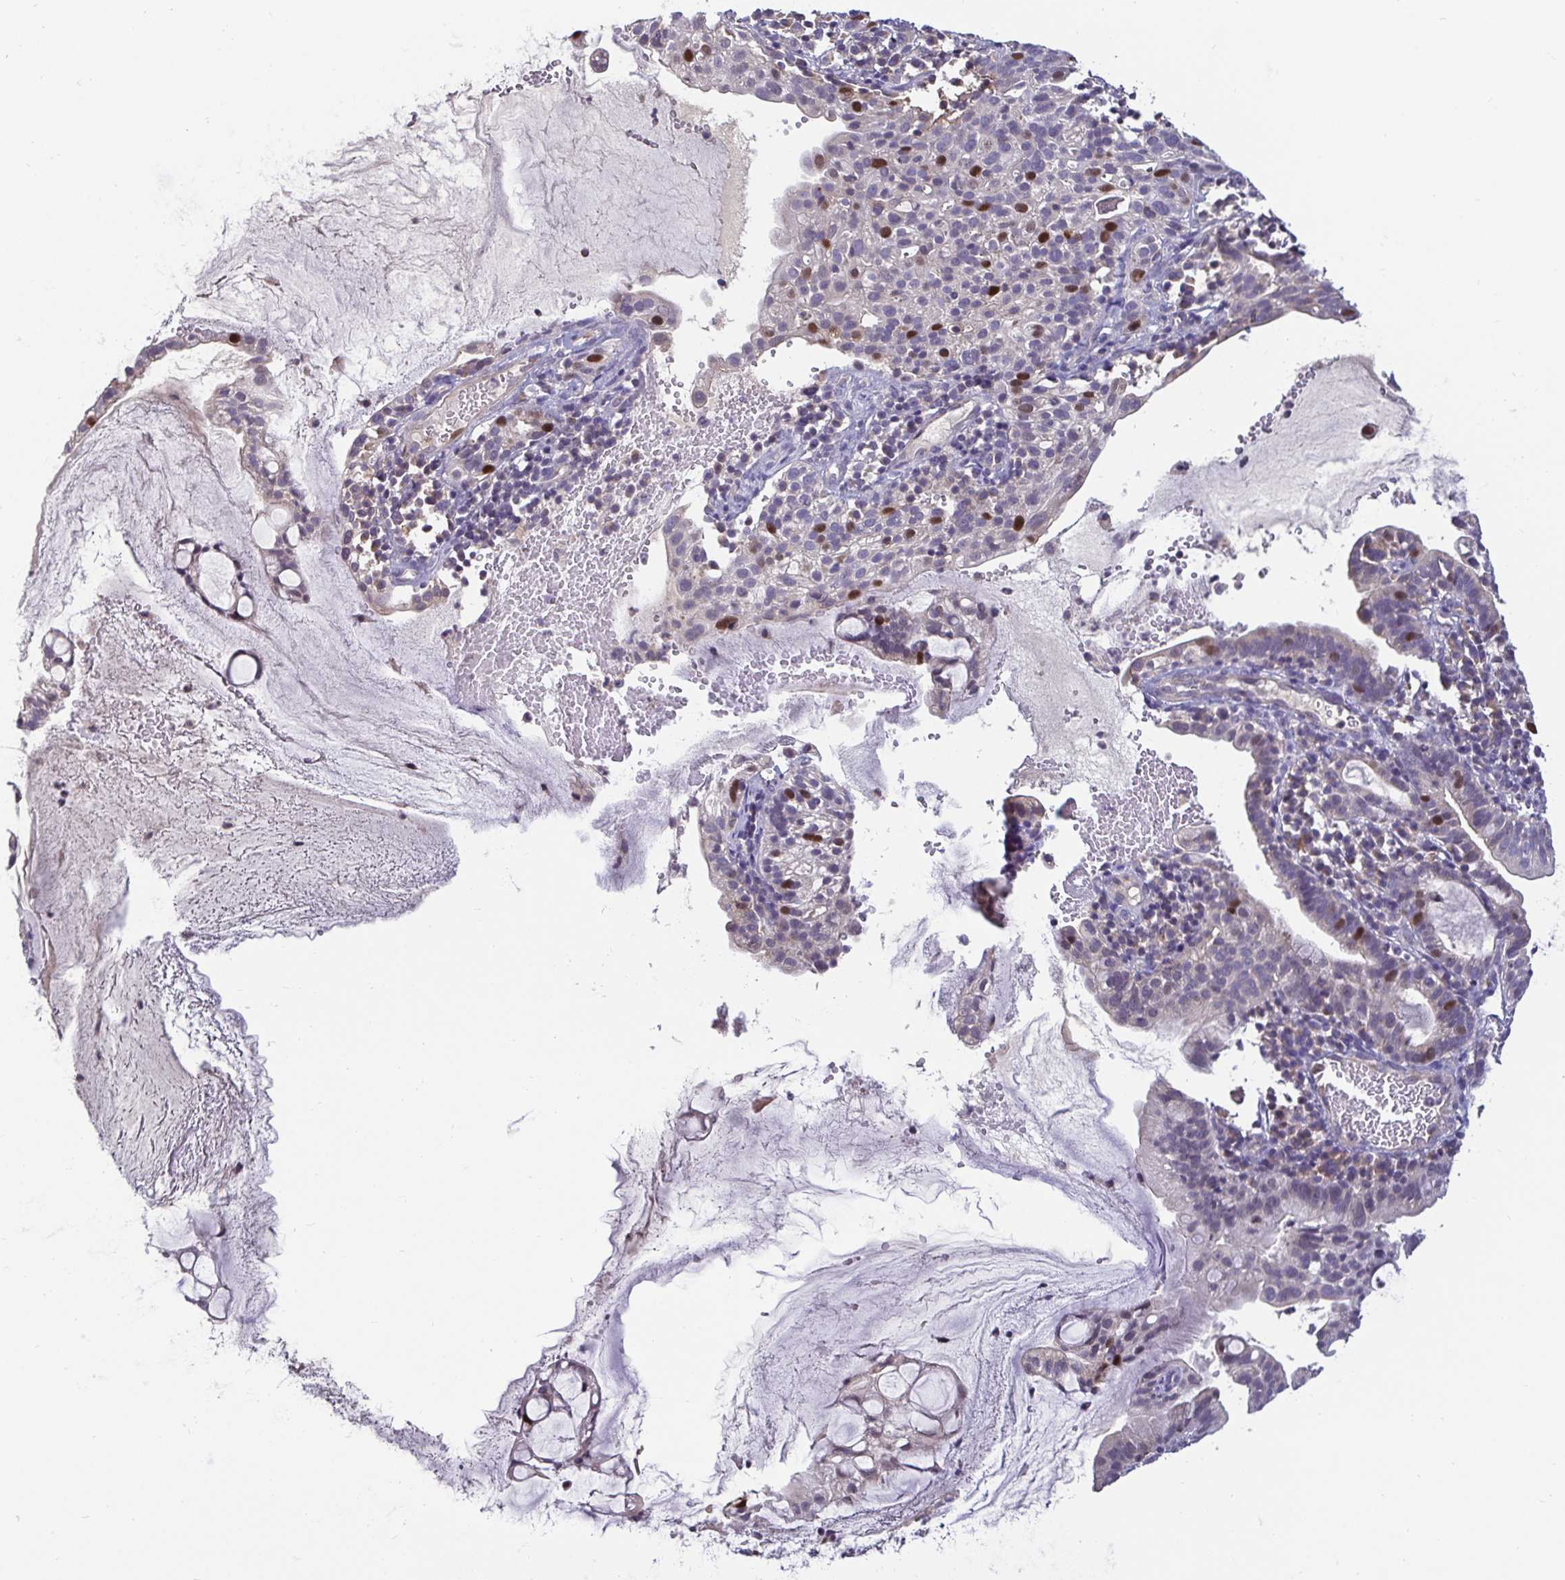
{"staining": {"intensity": "moderate", "quantity": "<25%", "location": "nuclear"}, "tissue": "cervical cancer", "cell_type": "Tumor cells", "image_type": "cancer", "snomed": [{"axis": "morphology", "description": "Adenocarcinoma, NOS"}, {"axis": "topography", "description": "Cervix"}], "caption": "Immunohistochemistry (IHC) micrograph of human adenocarcinoma (cervical) stained for a protein (brown), which reveals low levels of moderate nuclear expression in approximately <25% of tumor cells.", "gene": "ANLN", "patient": {"sex": "female", "age": 41}}